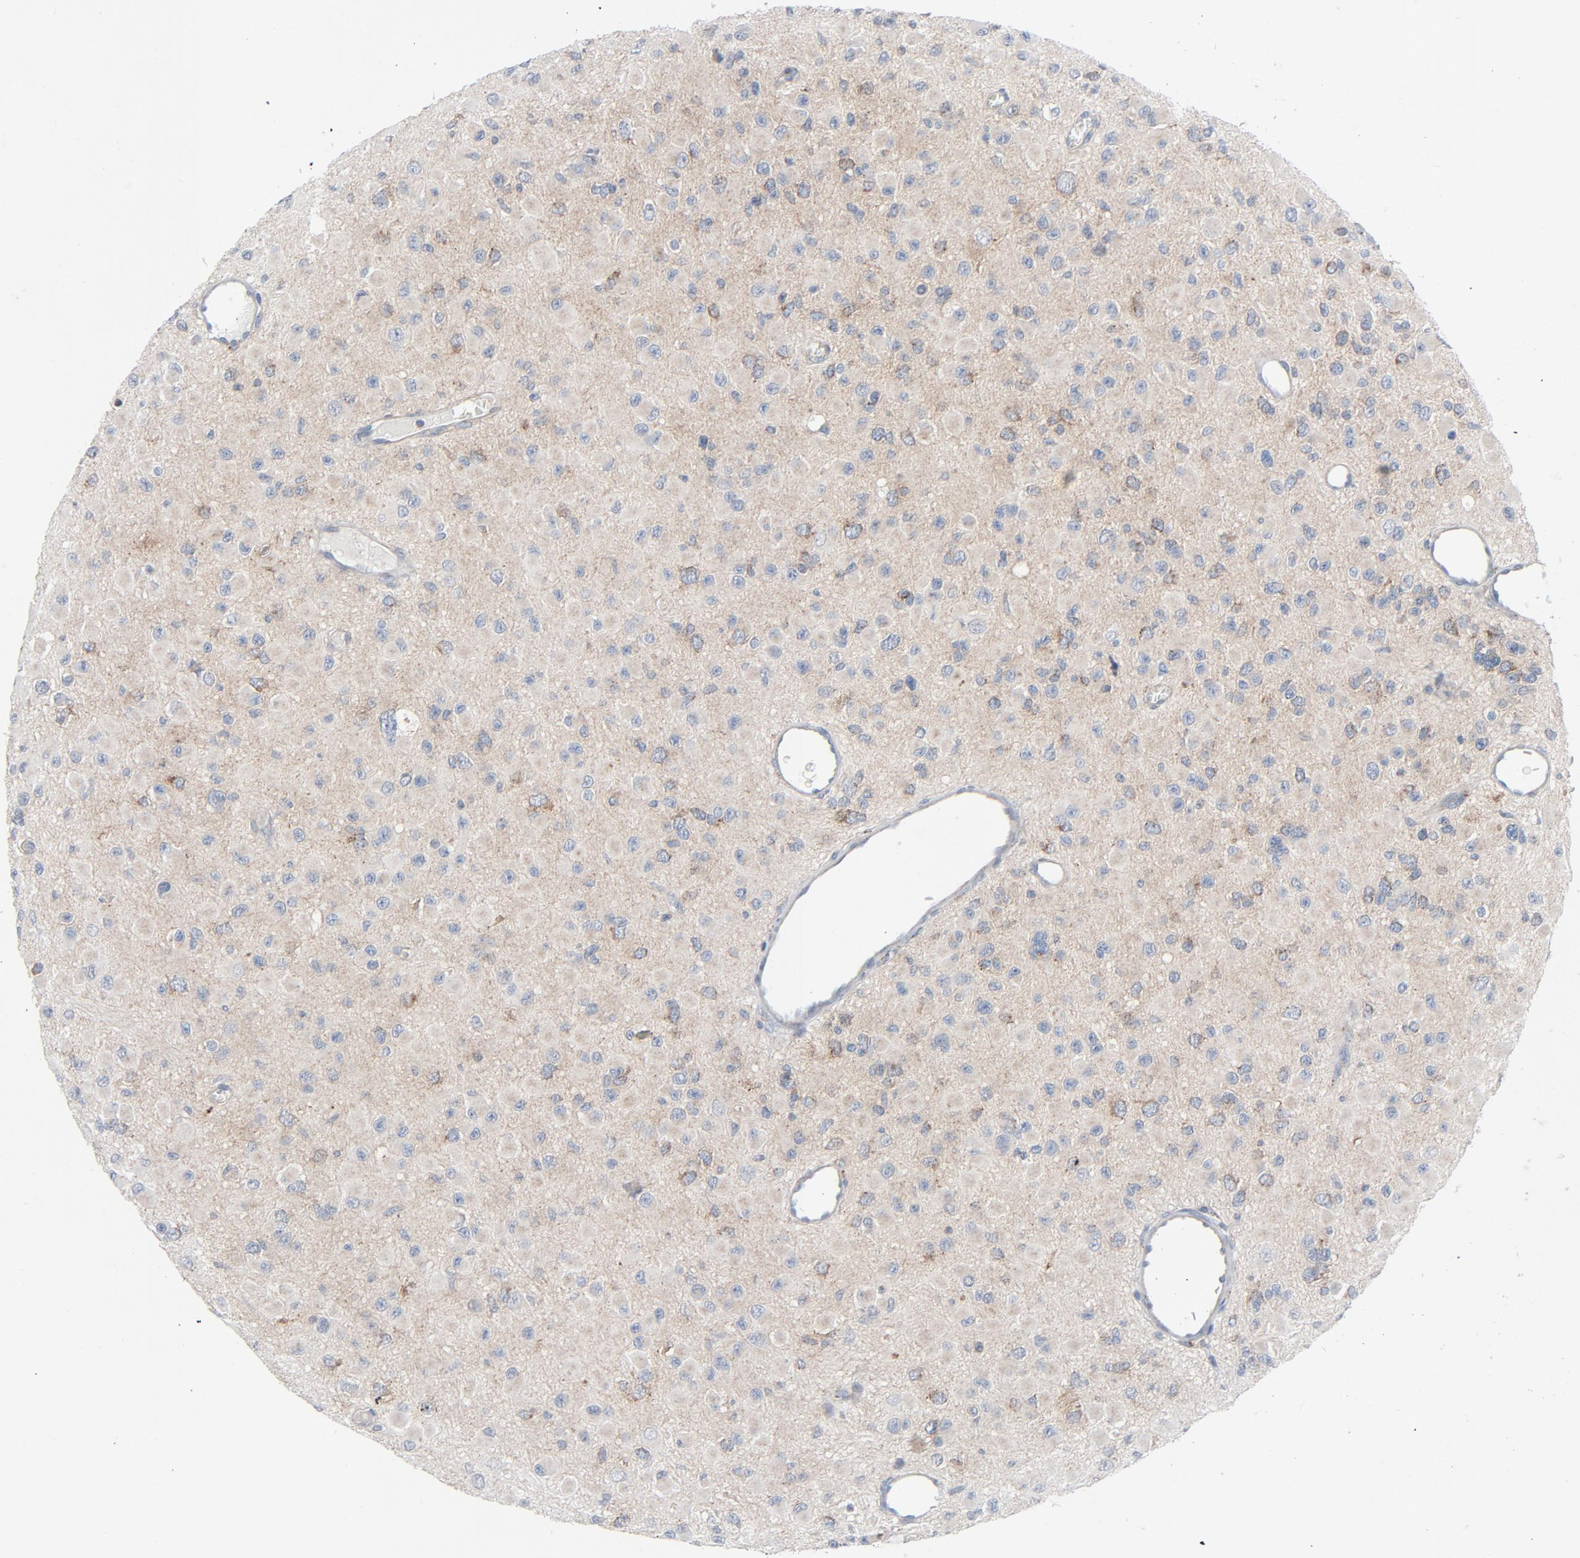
{"staining": {"intensity": "weak", "quantity": ">75%", "location": "cytoplasmic/membranous"}, "tissue": "glioma", "cell_type": "Tumor cells", "image_type": "cancer", "snomed": [{"axis": "morphology", "description": "Glioma, malignant, Low grade"}, {"axis": "topography", "description": "Brain"}], "caption": "Protein positivity by immunohistochemistry demonstrates weak cytoplasmic/membranous expression in approximately >75% of tumor cells in glioma.", "gene": "TSG101", "patient": {"sex": "male", "age": 42}}